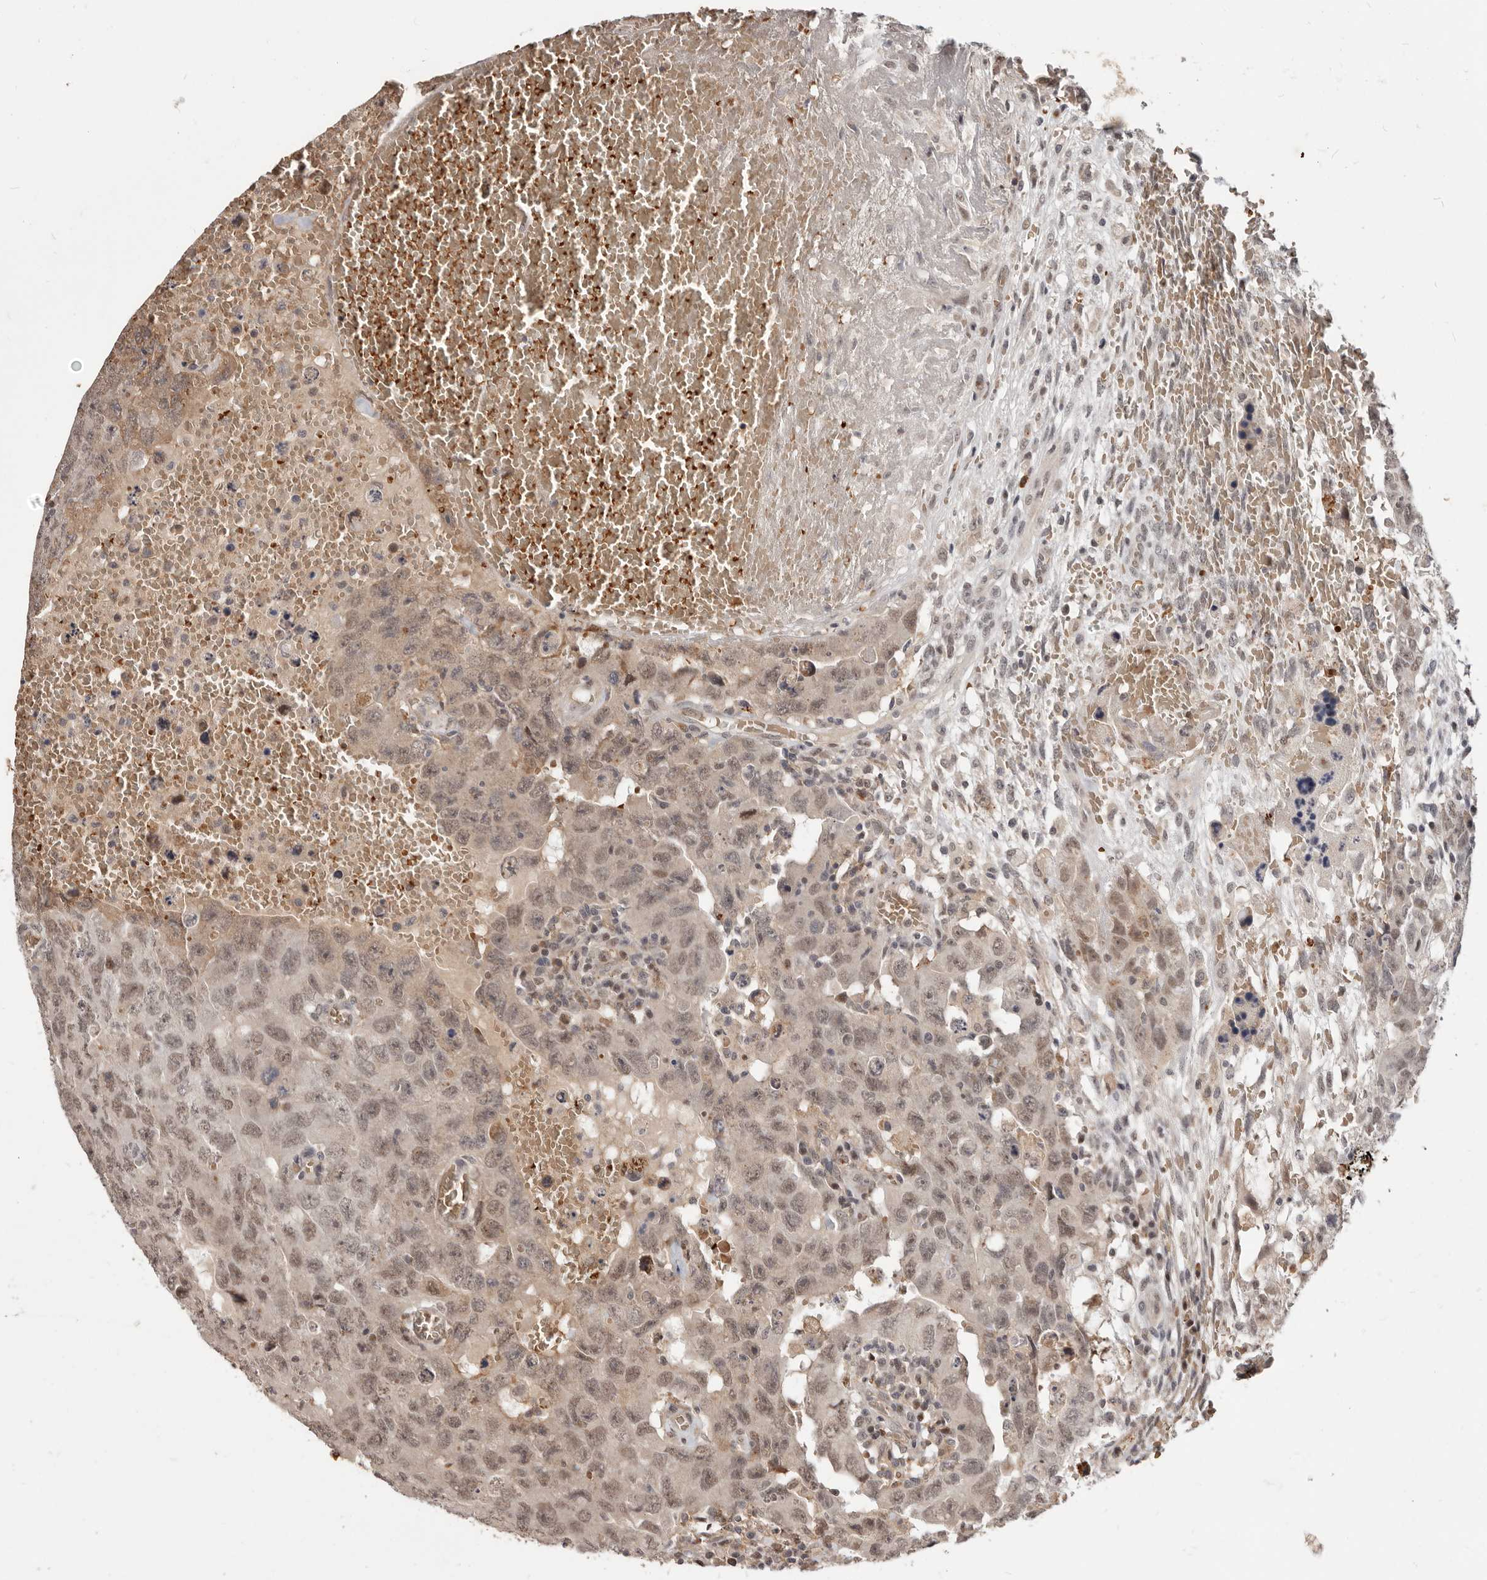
{"staining": {"intensity": "weak", "quantity": ">75%", "location": "nuclear"}, "tissue": "testis cancer", "cell_type": "Tumor cells", "image_type": "cancer", "snomed": [{"axis": "morphology", "description": "Carcinoma, Embryonal, NOS"}, {"axis": "topography", "description": "Testis"}], "caption": "Immunohistochemistry micrograph of human testis cancer stained for a protein (brown), which exhibits low levels of weak nuclear staining in about >75% of tumor cells.", "gene": "NCOA3", "patient": {"sex": "male", "age": 26}}